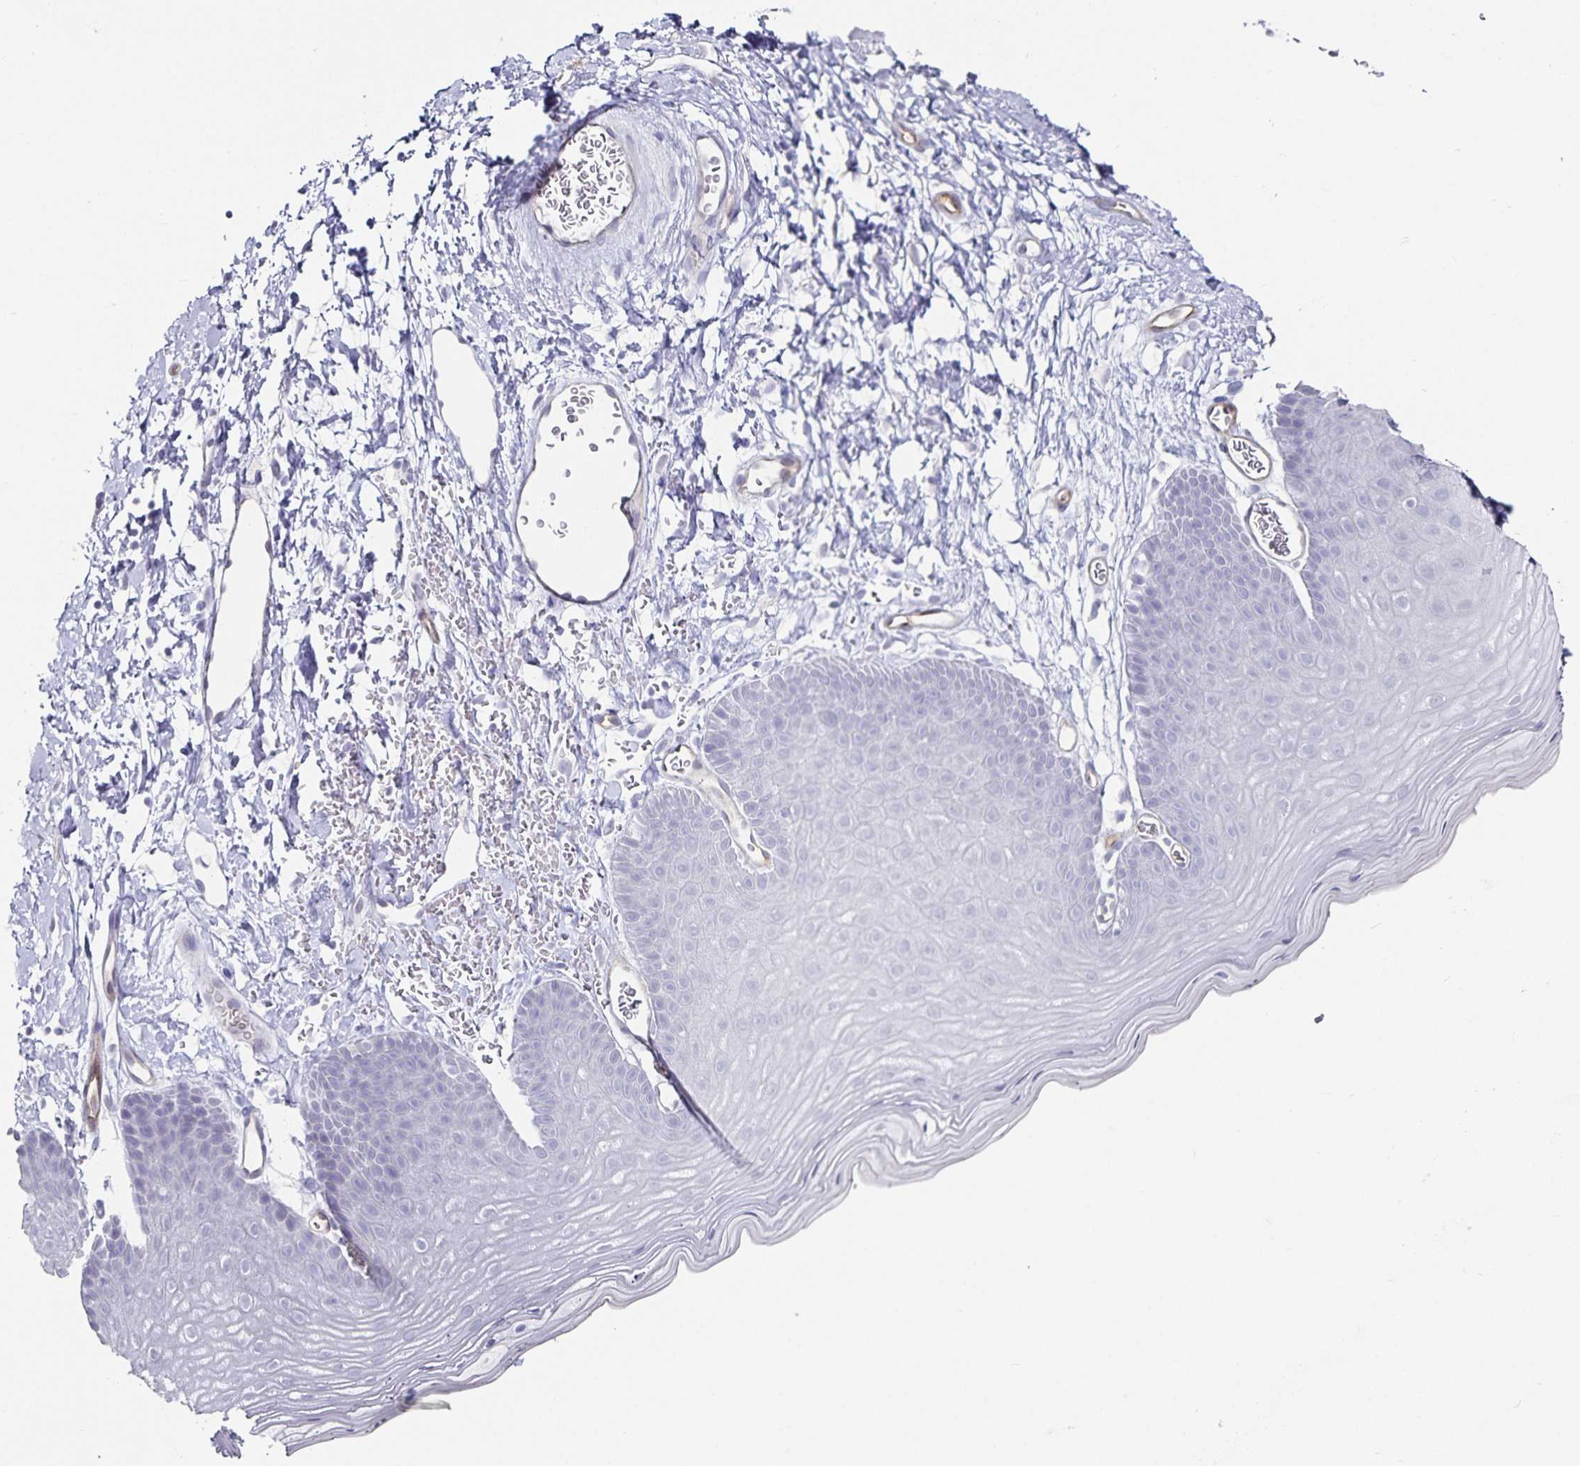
{"staining": {"intensity": "negative", "quantity": "none", "location": "none"}, "tissue": "skin", "cell_type": "Epidermal cells", "image_type": "normal", "snomed": [{"axis": "morphology", "description": "Normal tissue, NOS"}, {"axis": "topography", "description": "Anal"}], "caption": "Histopathology image shows no significant protein expression in epidermal cells of benign skin. (DAB IHC with hematoxylin counter stain).", "gene": "PODXL", "patient": {"sex": "male", "age": 53}}